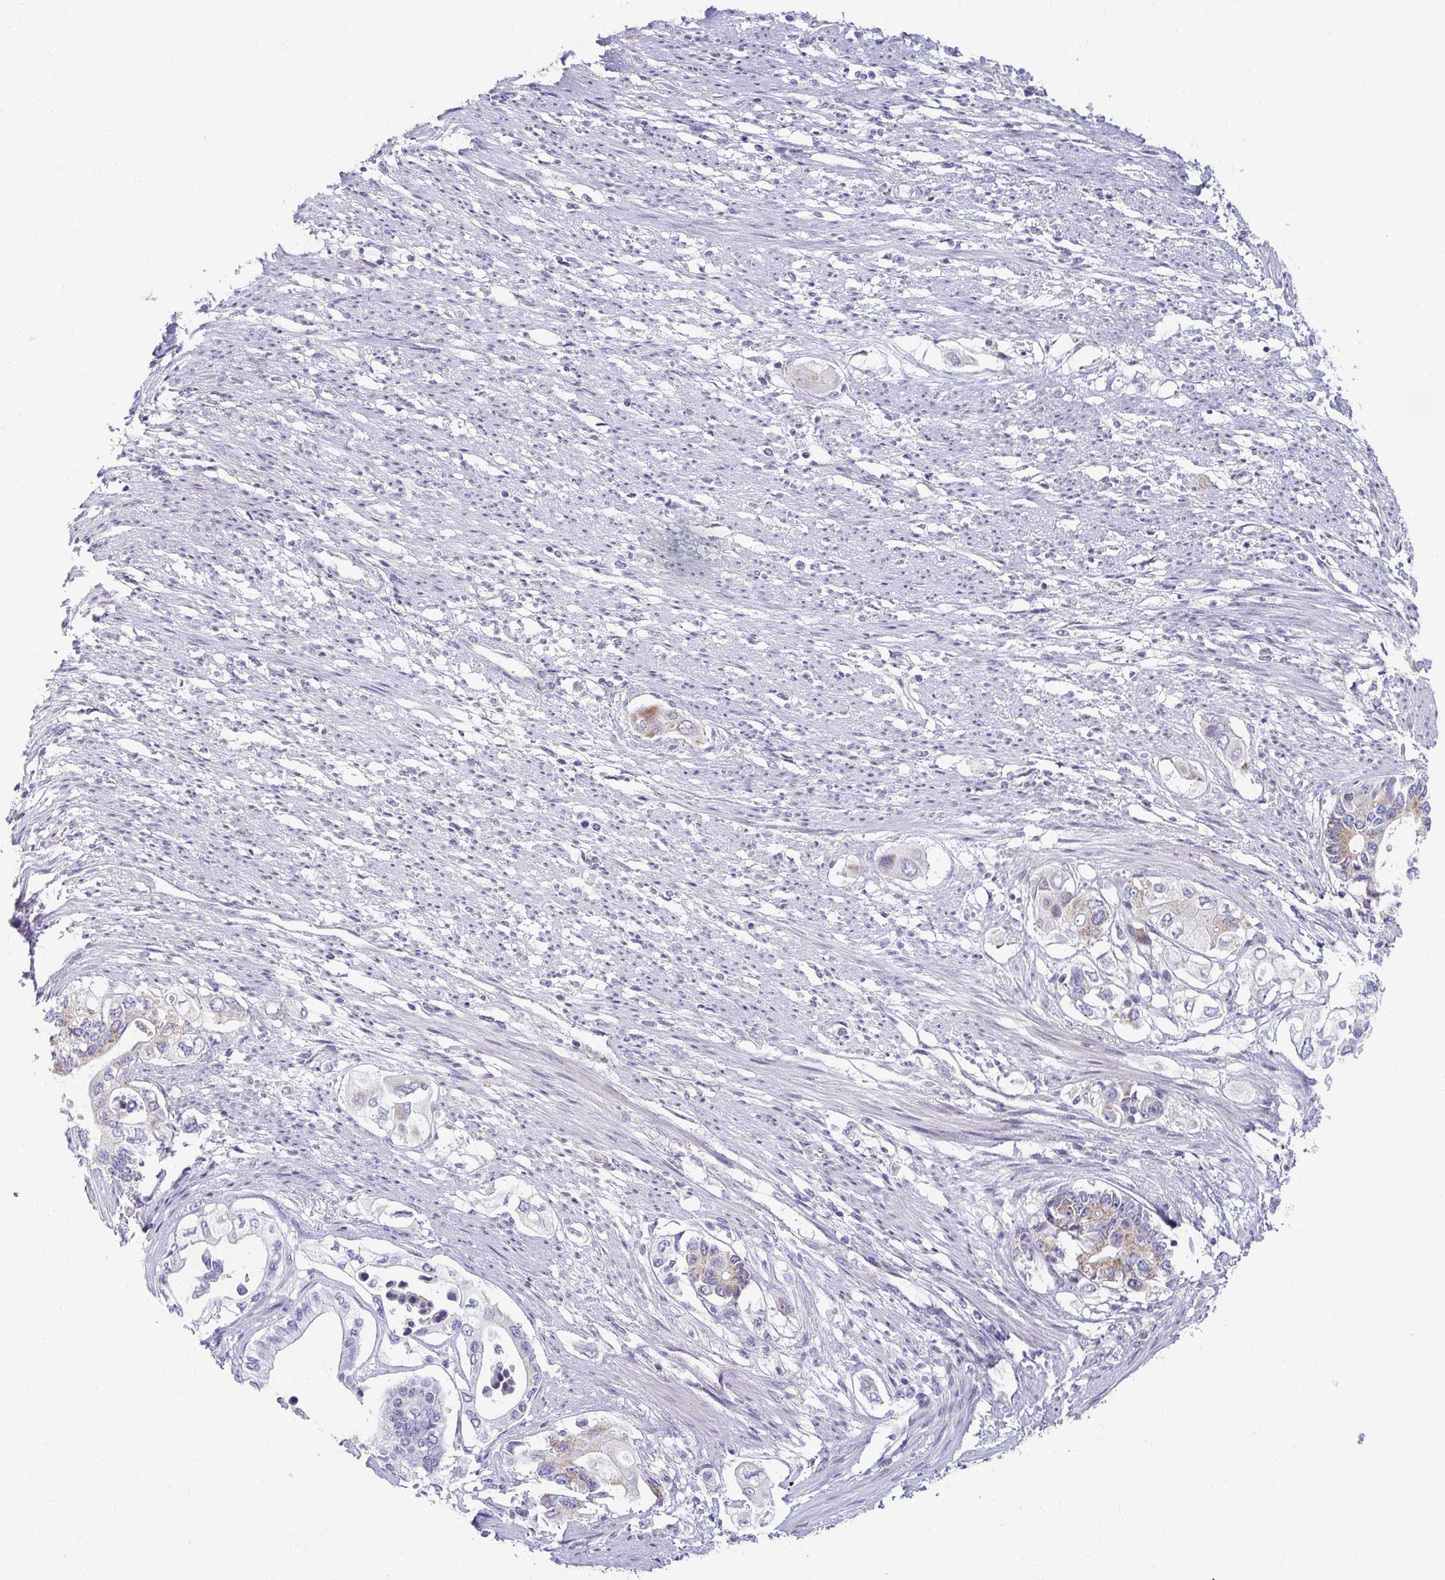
{"staining": {"intensity": "weak", "quantity": "<25%", "location": "cytoplasmic/membranous"}, "tissue": "pancreatic cancer", "cell_type": "Tumor cells", "image_type": "cancer", "snomed": [{"axis": "morphology", "description": "Adenocarcinoma, NOS"}, {"axis": "topography", "description": "Pancreas"}], "caption": "The micrograph demonstrates no staining of tumor cells in pancreatic cancer. The staining was performed using DAB to visualize the protein expression in brown, while the nuclei were stained in blue with hematoxylin (Magnification: 20x).", "gene": "EXOC5", "patient": {"sex": "female", "age": 63}}